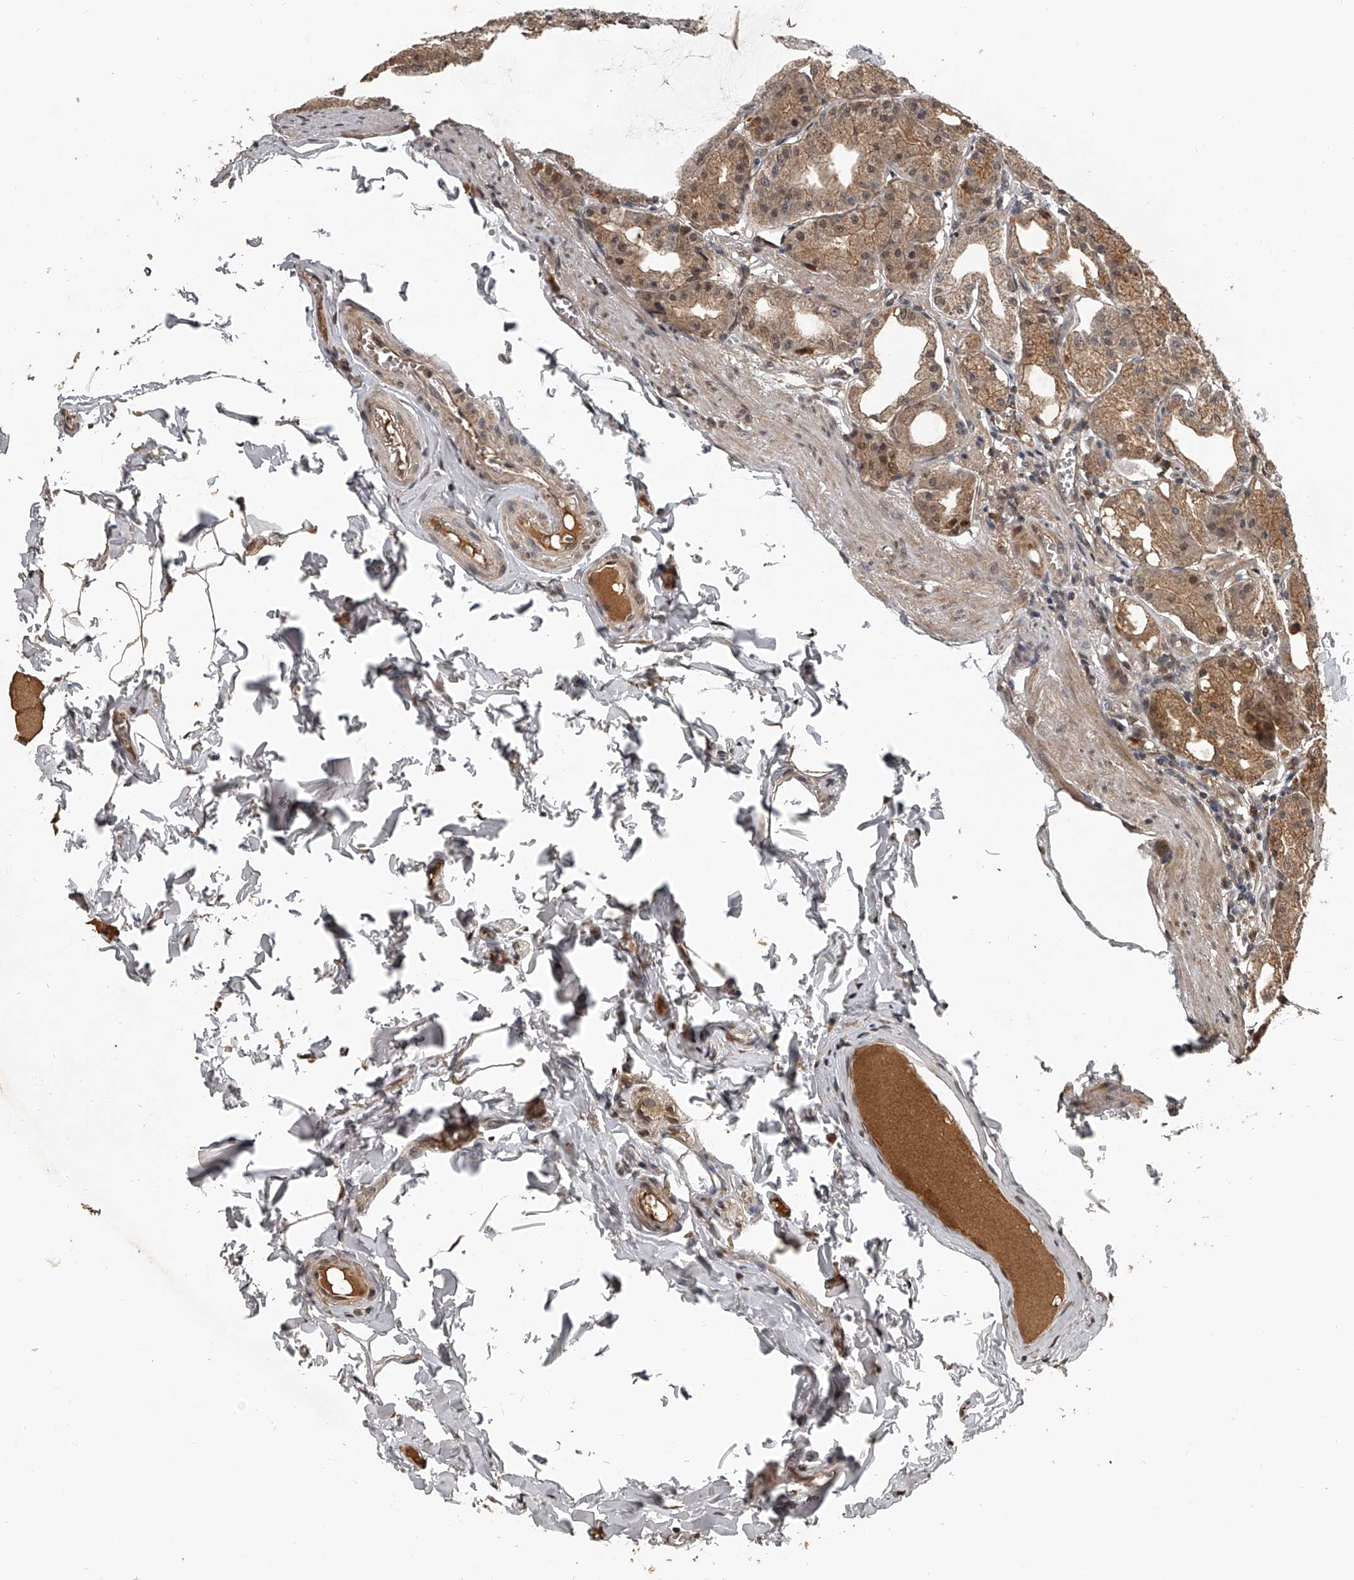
{"staining": {"intensity": "moderate", "quantity": ">75%", "location": "cytoplasmic/membranous,nuclear"}, "tissue": "stomach", "cell_type": "Glandular cells", "image_type": "normal", "snomed": [{"axis": "morphology", "description": "Normal tissue, NOS"}, {"axis": "topography", "description": "Stomach, lower"}], "caption": "Immunohistochemical staining of normal stomach demonstrates medium levels of moderate cytoplasmic/membranous,nuclear positivity in about >75% of glandular cells. (brown staining indicates protein expression, while blue staining denotes nuclei).", "gene": "PLEKHG1", "patient": {"sex": "male", "age": 71}}